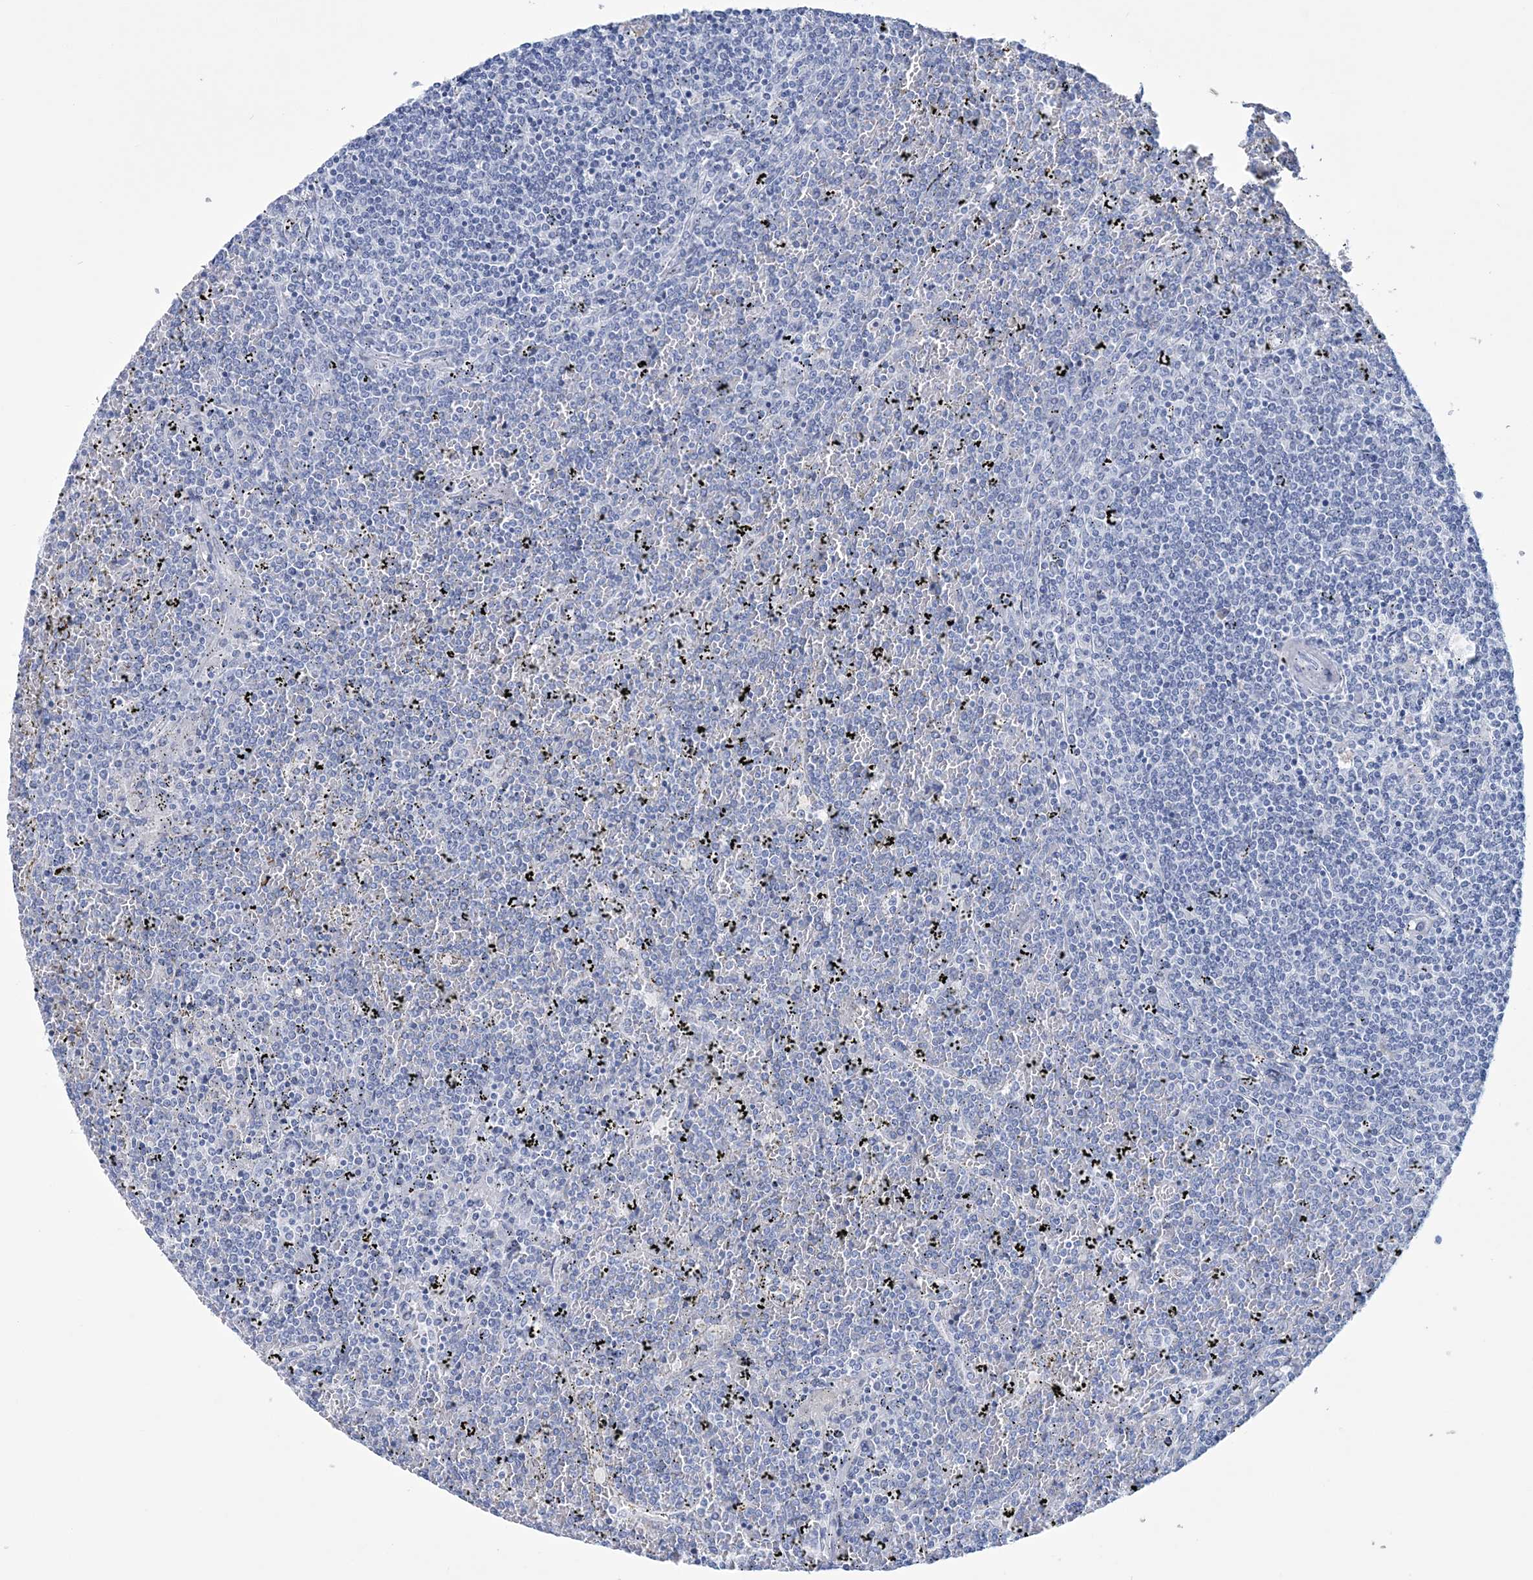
{"staining": {"intensity": "negative", "quantity": "none", "location": "none"}, "tissue": "lymphoma", "cell_type": "Tumor cells", "image_type": "cancer", "snomed": [{"axis": "morphology", "description": "Malignant lymphoma, non-Hodgkin's type, Low grade"}, {"axis": "topography", "description": "Spleen"}], "caption": "Micrograph shows no protein expression in tumor cells of lymphoma tissue.", "gene": "DPCD", "patient": {"sex": "female", "age": 19}}